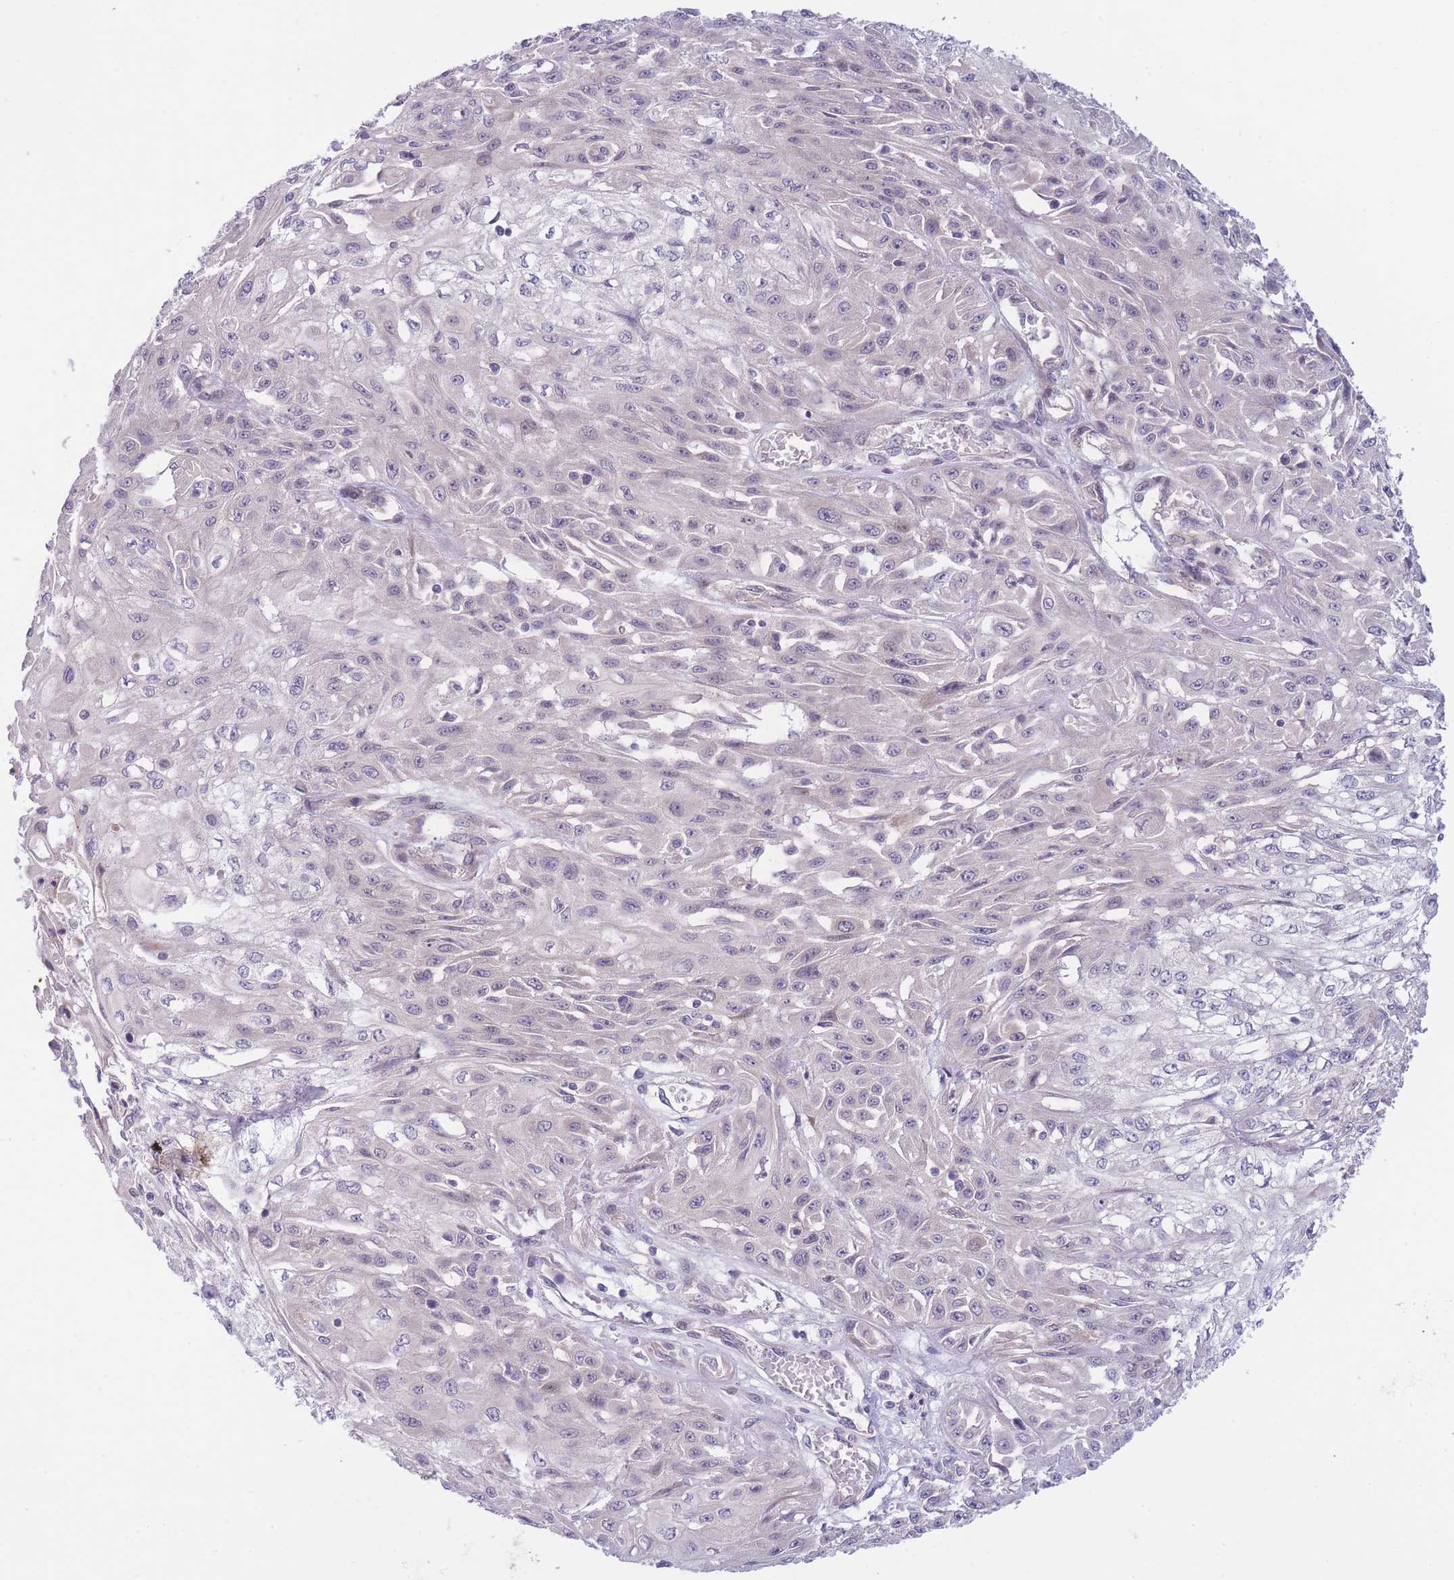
{"staining": {"intensity": "negative", "quantity": "none", "location": "none"}, "tissue": "skin cancer", "cell_type": "Tumor cells", "image_type": "cancer", "snomed": [{"axis": "morphology", "description": "Squamous cell carcinoma, NOS"}, {"axis": "morphology", "description": "Squamous cell carcinoma, metastatic, NOS"}, {"axis": "topography", "description": "Skin"}, {"axis": "topography", "description": "Lymph node"}], "caption": "This is an IHC histopathology image of human skin squamous cell carcinoma. There is no staining in tumor cells.", "gene": "CDC25B", "patient": {"sex": "male", "age": 75}}